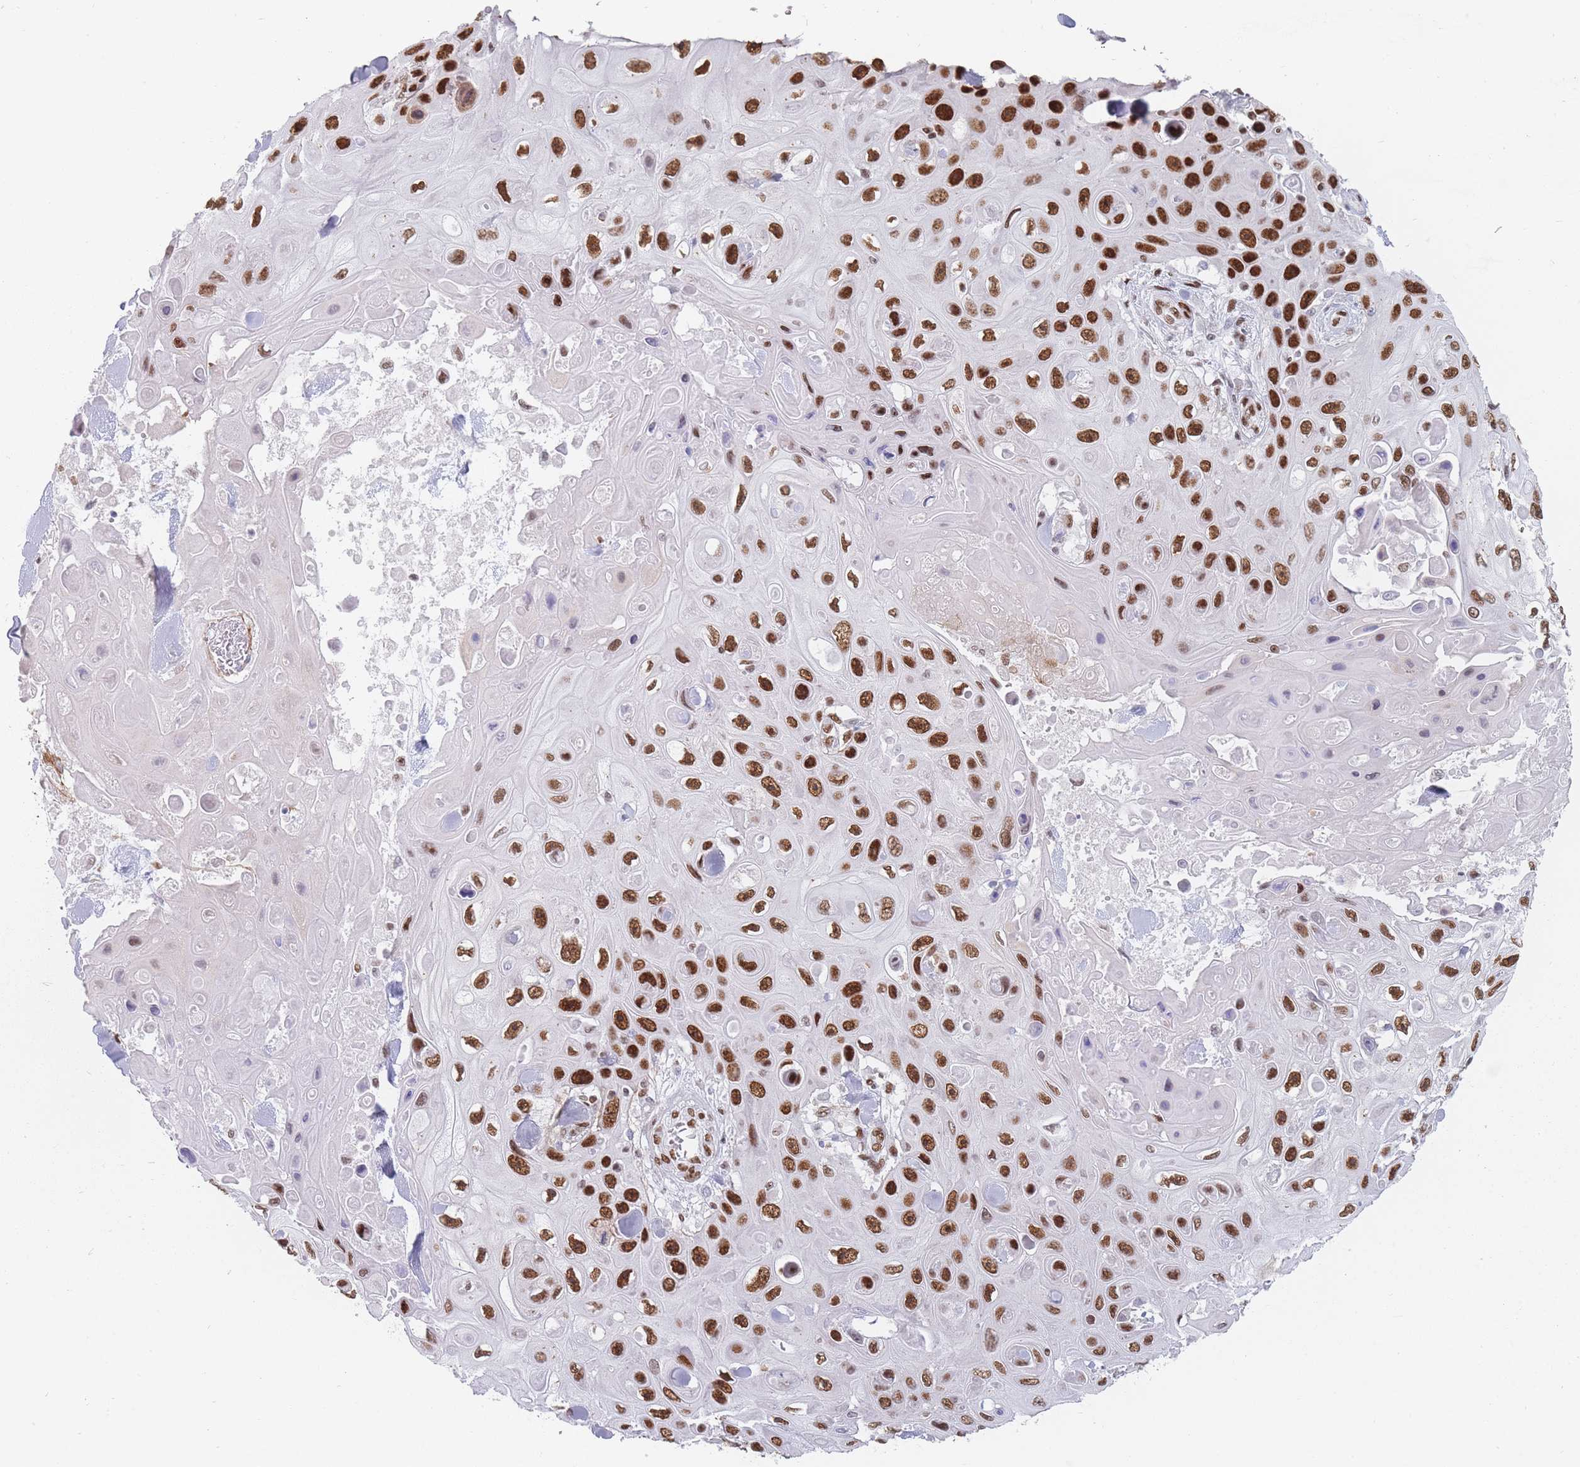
{"staining": {"intensity": "strong", "quantity": ">75%", "location": "nuclear"}, "tissue": "skin cancer", "cell_type": "Tumor cells", "image_type": "cancer", "snomed": [{"axis": "morphology", "description": "Squamous cell carcinoma, NOS"}, {"axis": "topography", "description": "Skin"}], "caption": "Protein staining by immunohistochemistry (IHC) demonstrates strong nuclear expression in approximately >75% of tumor cells in skin cancer.", "gene": "SAFB2", "patient": {"sex": "male", "age": 82}}